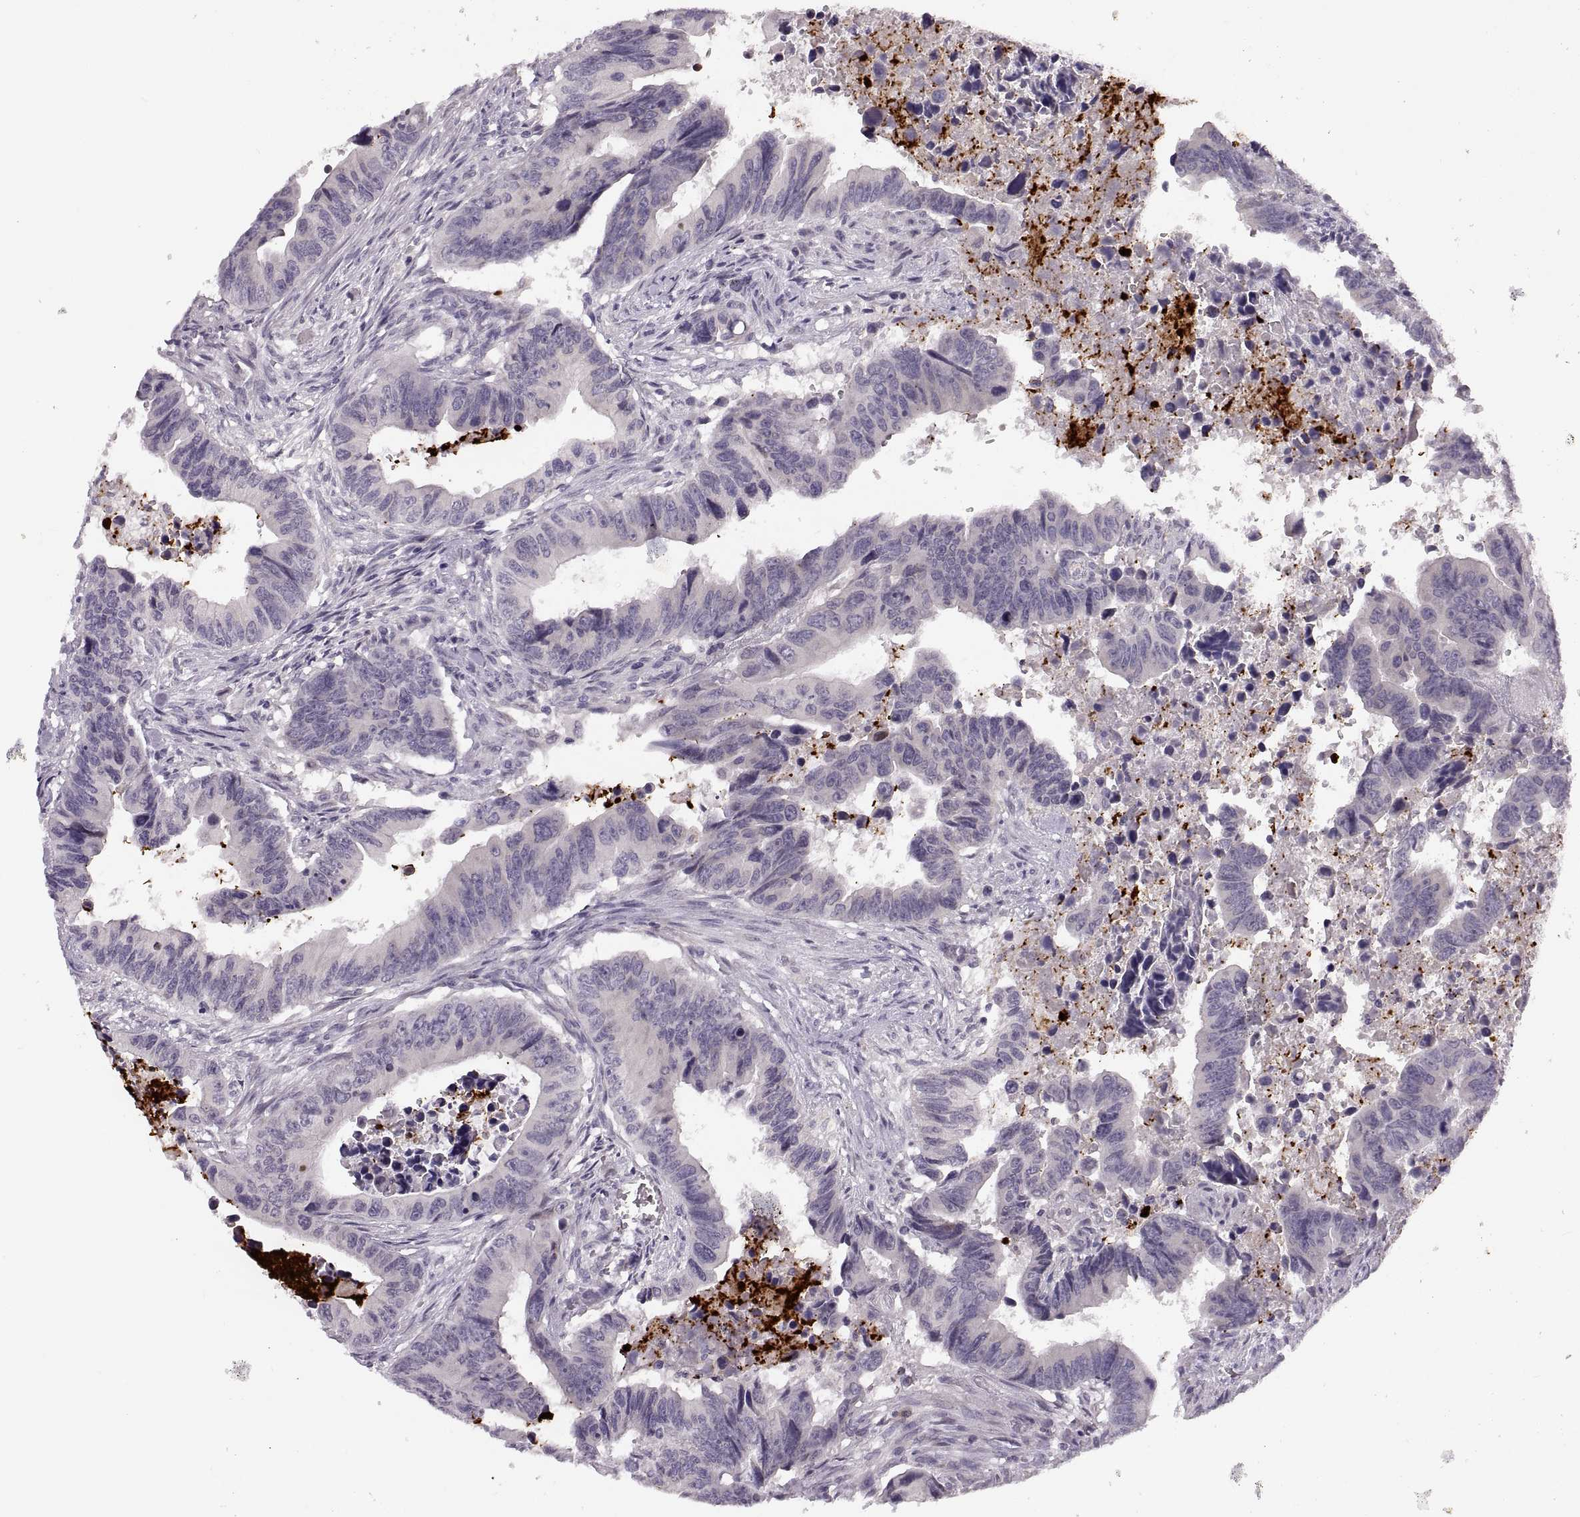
{"staining": {"intensity": "negative", "quantity": "none", "location": "none"}, "tissue": "colorectal cancer", "cell_type": "Tumor cells", "image_type": "cancer", "snomed": [{"axis": "morphology", "description": "Adenocarcinoma, NOS"}, {"axis": "topography", "description": "Colon"}], "caption": "A histopathology image of human colorectal cancer (adenocarcinoma) is negative for staining in tumor cells.", "gene": "ADH6", "patient": {"sex": "female", "age": 87}}